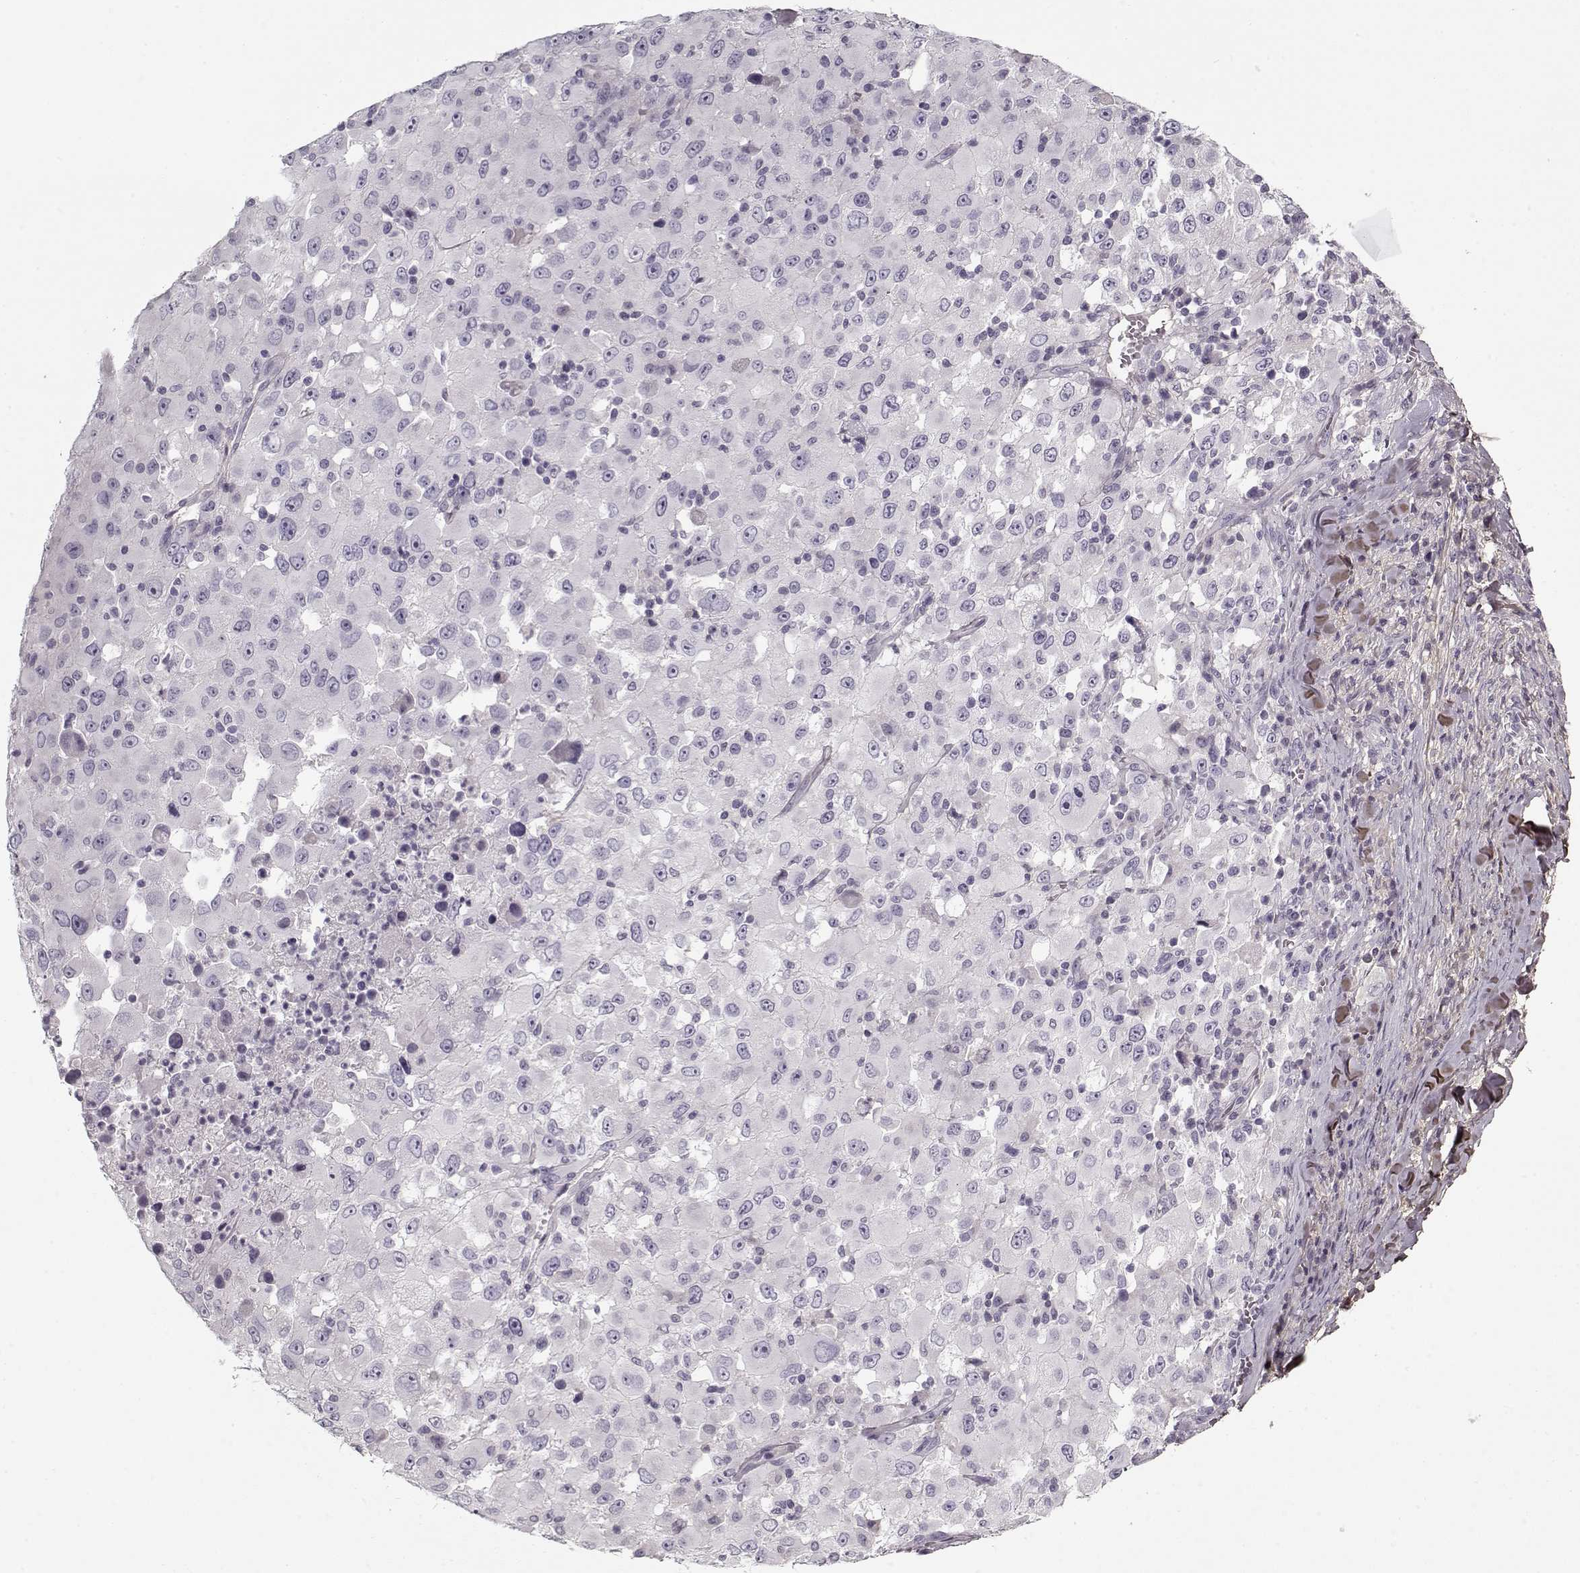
{"staining": {"intensity": "negative", "quantity": "none", "location": "none"}, "tissue": "melanoma", "cell_type": "Tumor cells", "image_type": "cancer", "snomed": [{"axis": "morphology", "description": "Malignant melanoma, Metastatic site"}, {"axis": "topography", "description": "Soft tissue"}], "caption": "DAB immunohistochemical staining of malignant melanoma (metastatic site) shows no significant staining in tumor cells.", "gene": "LUM", "patient": {"sex": "male", "age": 50}}